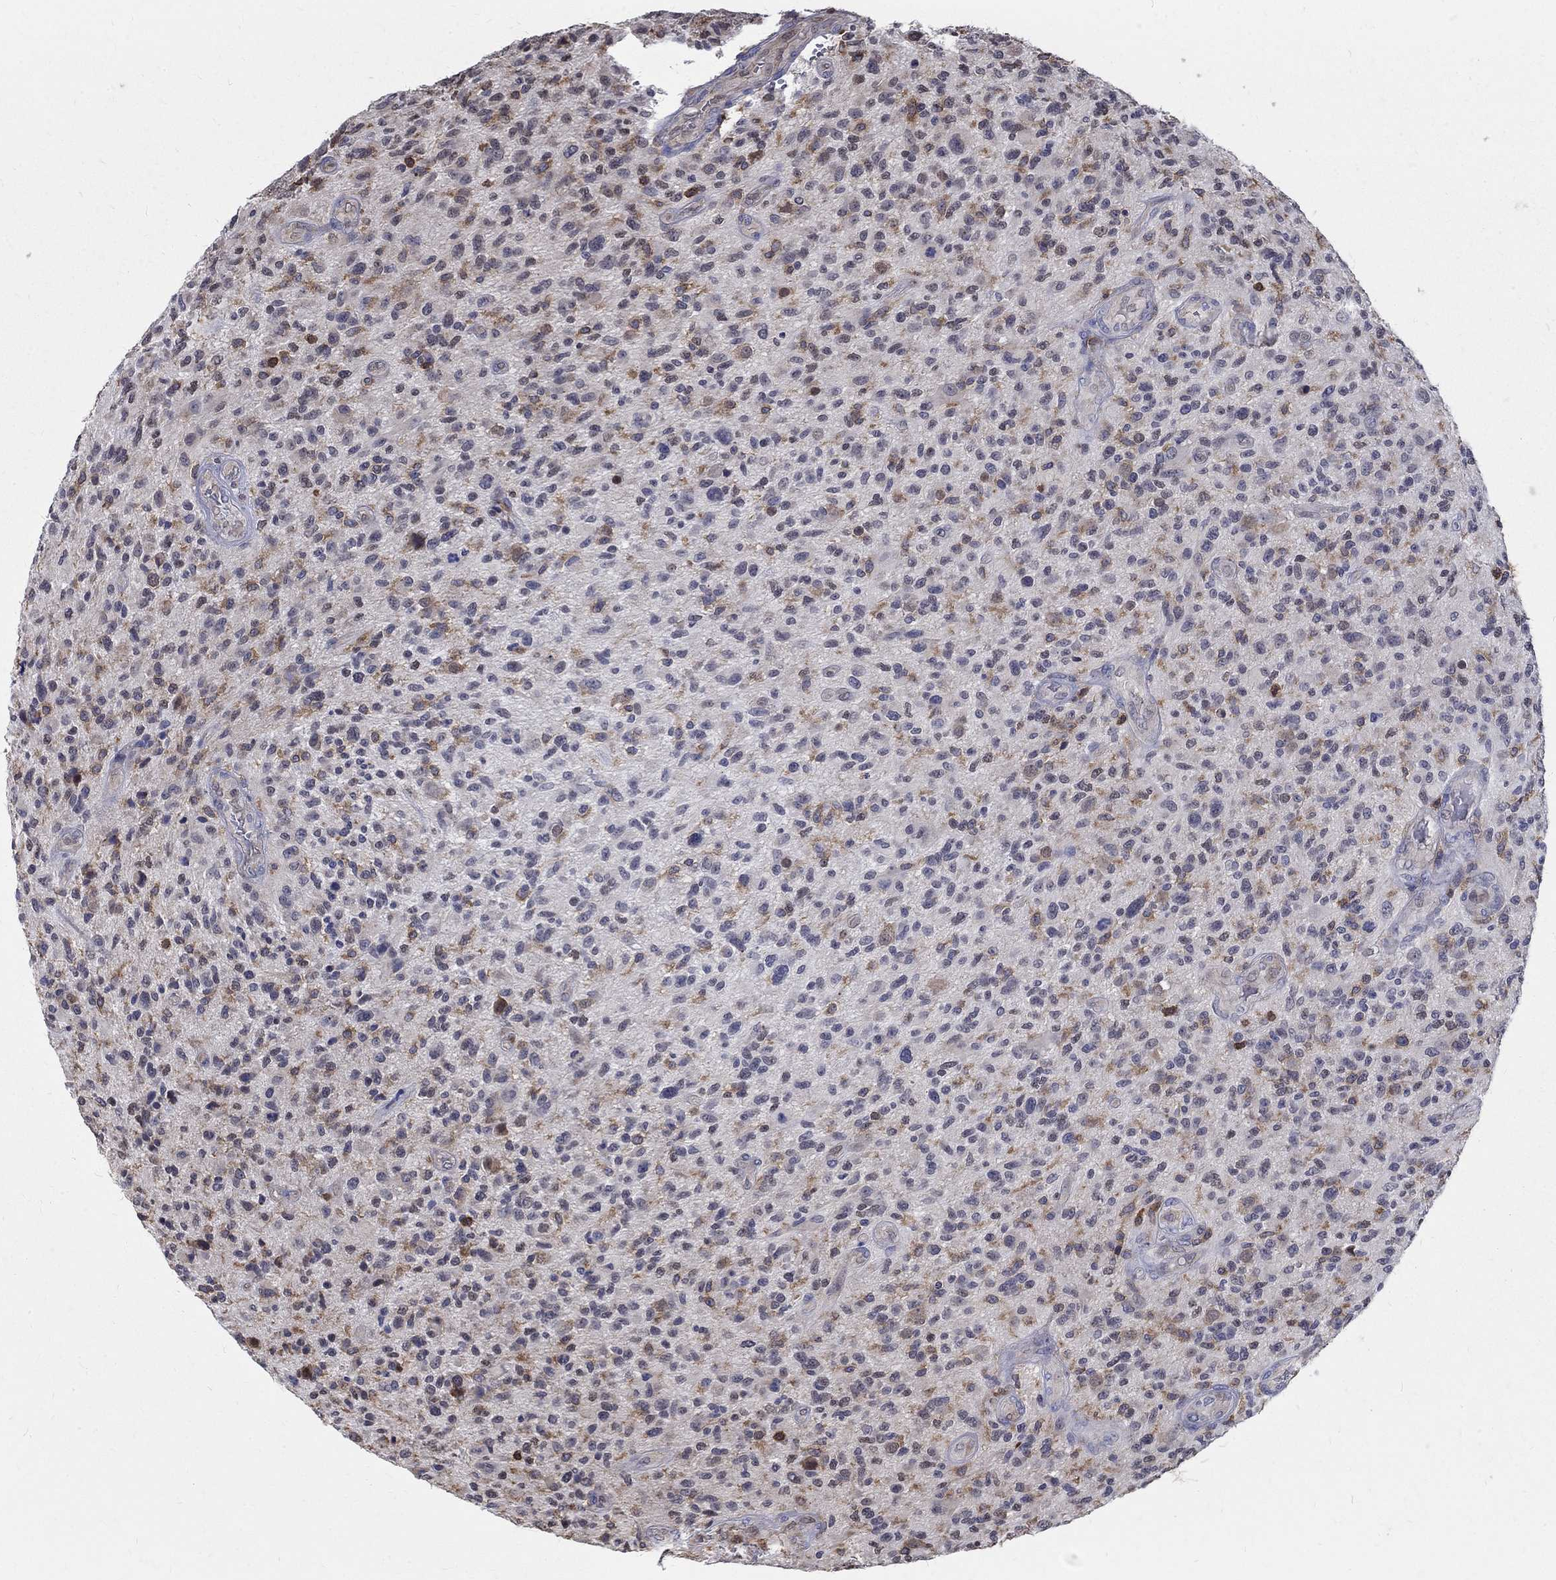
{"staining": {"intensity": "weak", "quantity": "<25%", "location": "cytoplasmic/membranous"}, "tissue": "glioma", "cell_type": "Tumor cells", "image_type": "cancer", "snomed": [{"axis": "morphology", "description": "Glioma, malignant, High grade"}, {"axis": "topography", "description": "Brain"}], "caption": "Glioma was stained to show a protein in brown. There is no significant staining in tumor cells.", "gene": "AGAP2", "patient": {"sex": "male", "age": 47}}